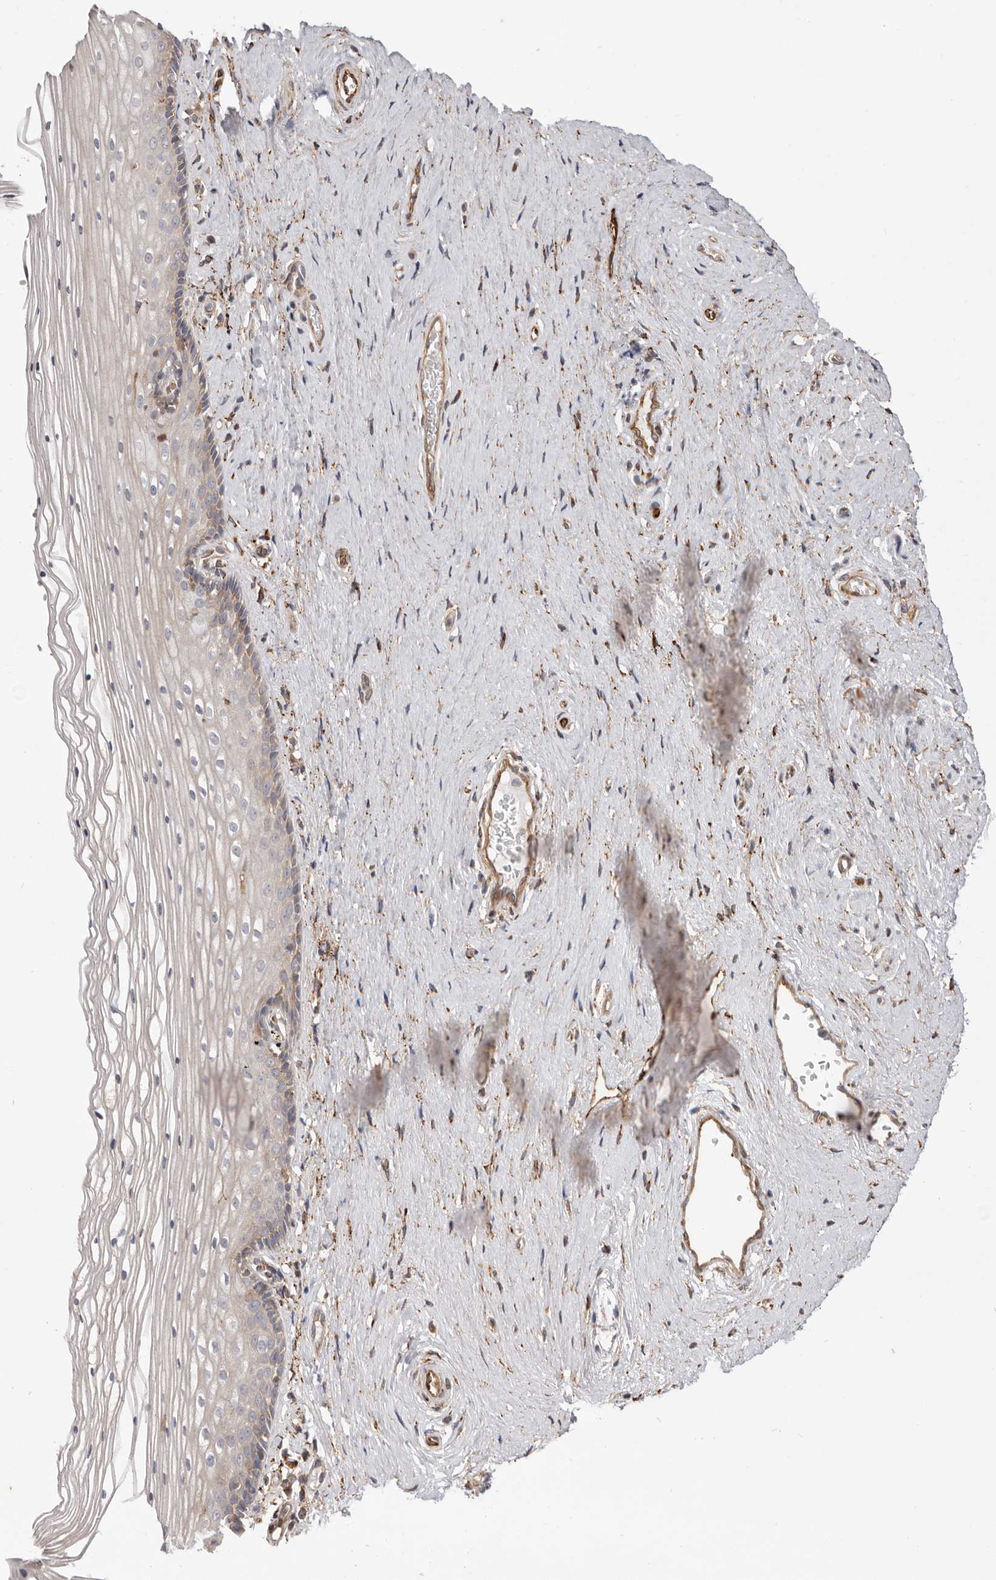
{"staining": {"intensity": "weak", "quantity": "<25%", "location": "cytoplasmic/membranous"}, "tissue": "vagina", "cell_type": "Squamous epithelial cells", "image_type": "normal", "snomed": [{"axis": "morphology", "description": "Normal tissue, NOS"}, {"axis": "topography", "description": "Vagina"}], "caption": "Normal vagina was stained to show a protein in brown. There is no significant expression in squamous epithelial cells.", "gene": "WDTC1", "patient": {"sex": "female", "age": 46}}